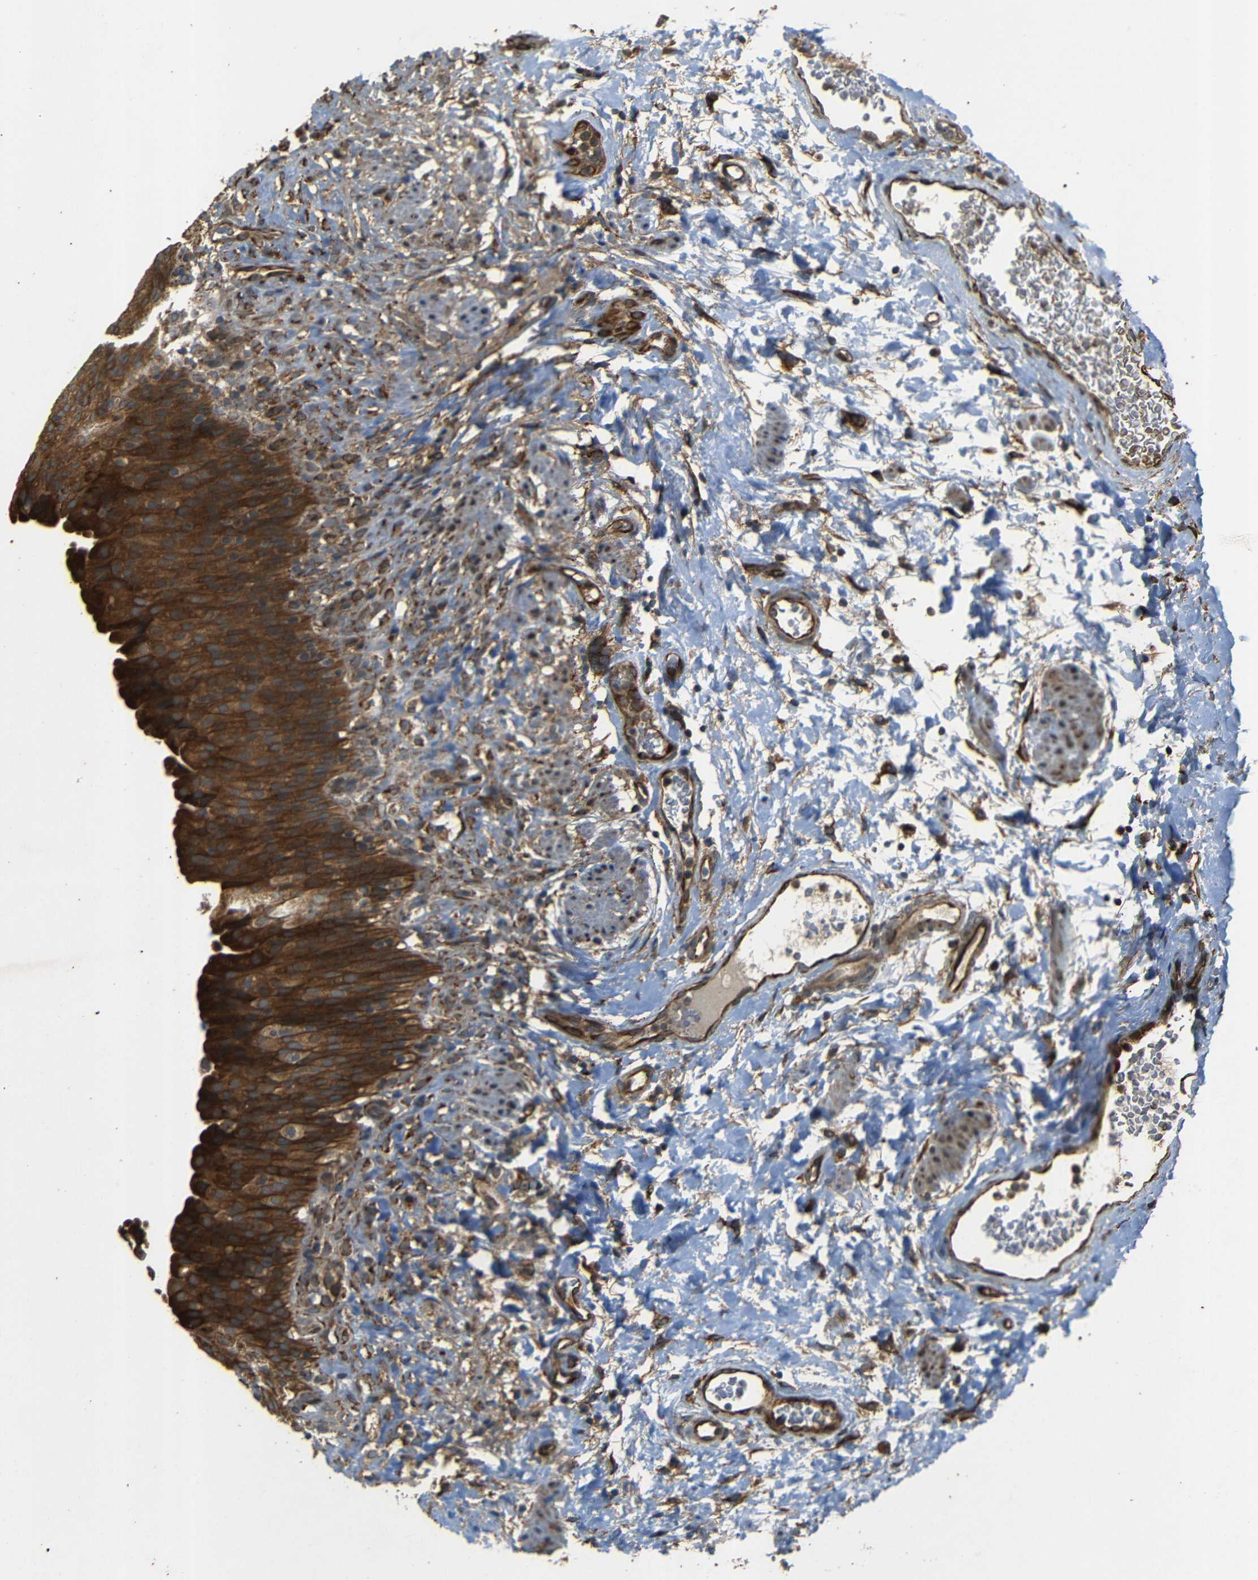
{"staining": {"intensity": "strong", "quantity": ">75%", "location": "cytoplasmic/membranous"}, "tissue": "urinary bladder", "cell_type": "Urothelial cells", "image_type": "normal", "snomed": [{"axis": "morphology", "description": "Normal tissue, NOS"}, {"axis": "topography", "description": "Urinary bladder"}], "caption": "Protein staining displays strong cytoplasmic/membranous expression in approximately >75% of urothelial cells in unremarkable urinary bladder.", "gene": "TRPC1", "patient": {"sex": "female", "age": 79}}